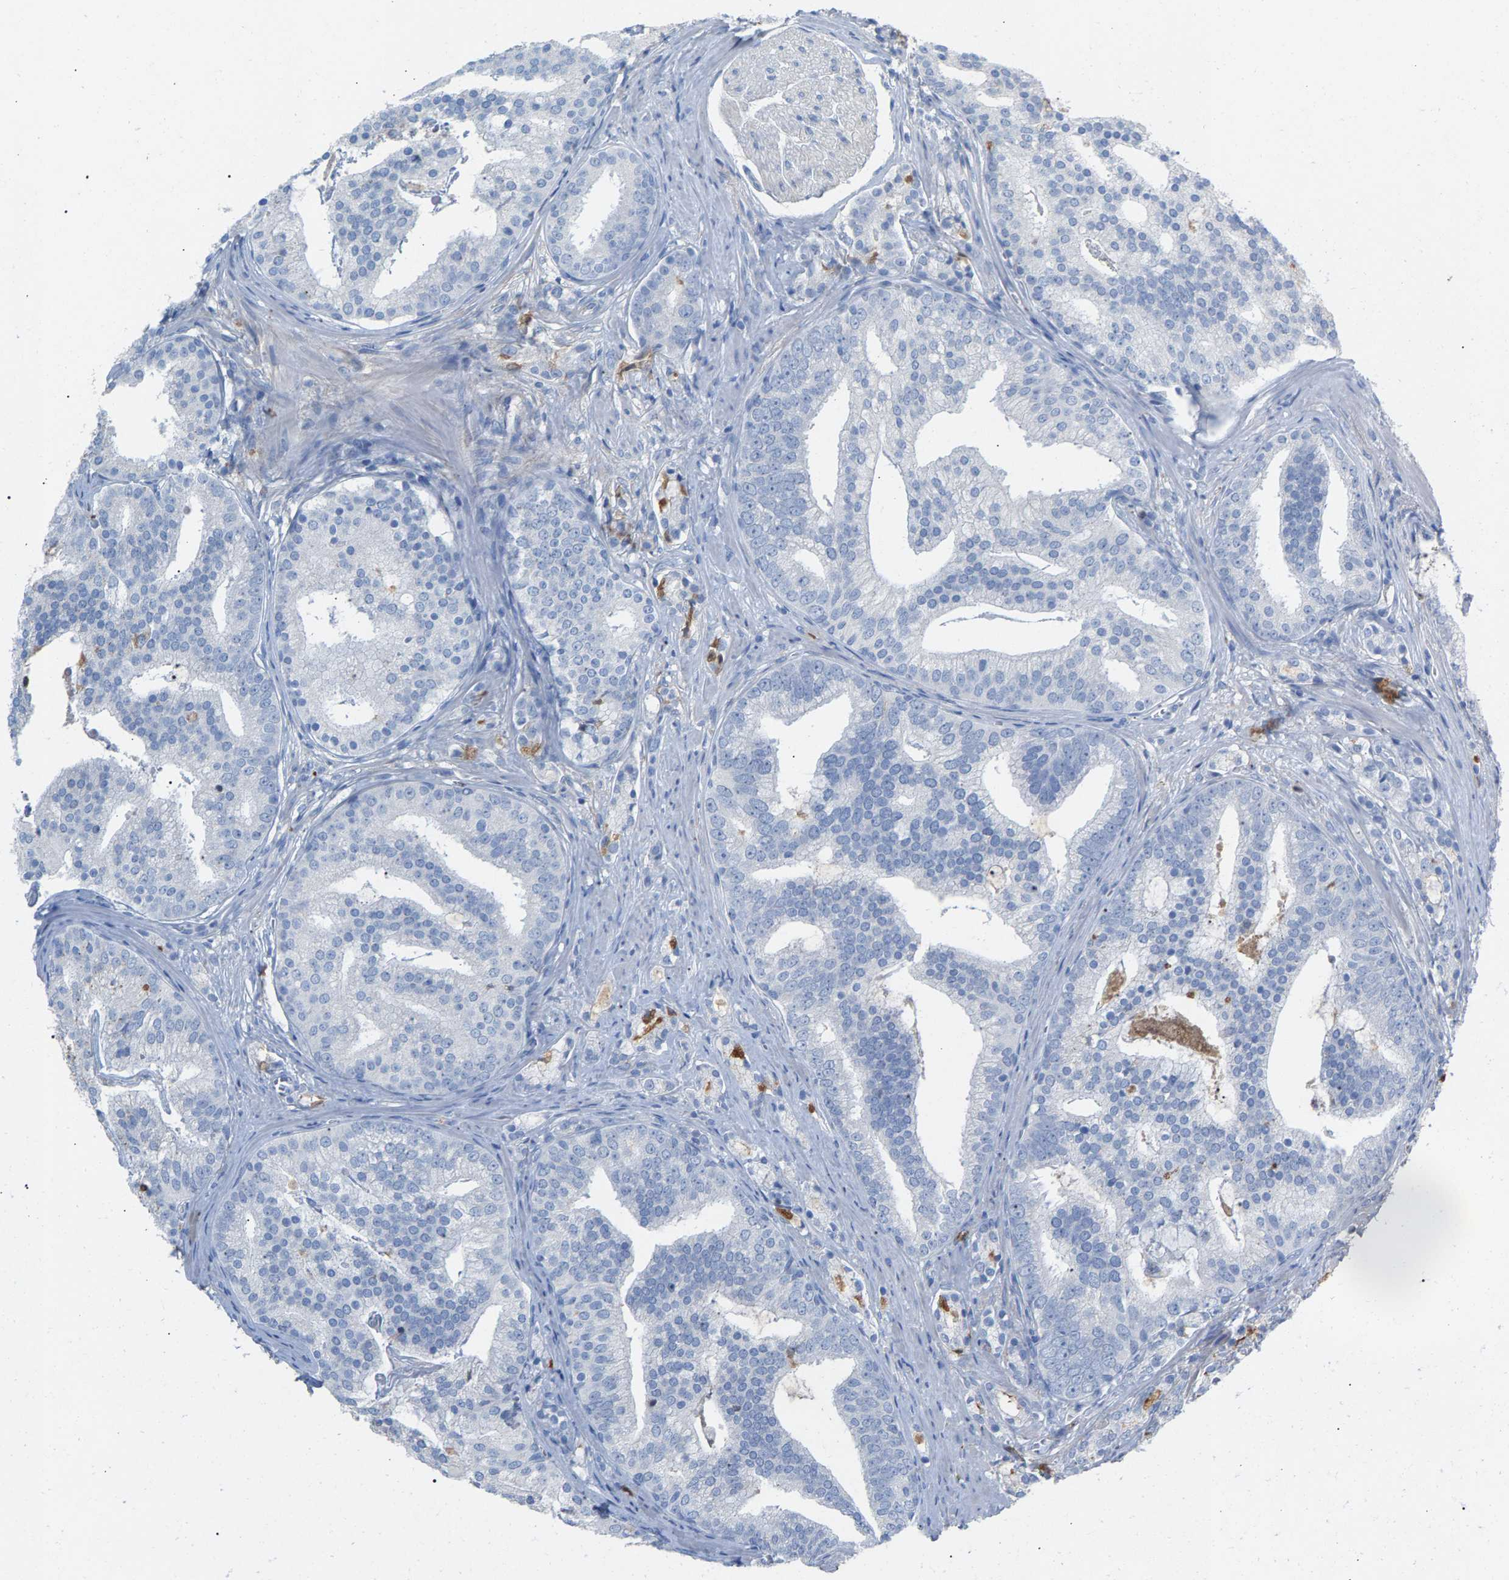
{"staining": {"intensity": "negative", "quantity": "none", "location": "none"}, "tissue": "prostate cancer", "cell_type": "Tumor cells", "image_type": "cancer", "snomed": [{"axis": "morphology", "description": "Adenocarcinoma, Low grade"}, {"axis": "topography", "description": "Prostate"}], "caption": "High power microscopy micrograph of an immunohistochemistry histopathology image of prostate low-grade adenocarcinoma, revealing no significant positivity in tumor cells.", "gene": "APOH", "patient": {"sex": "male", "age": 58}}